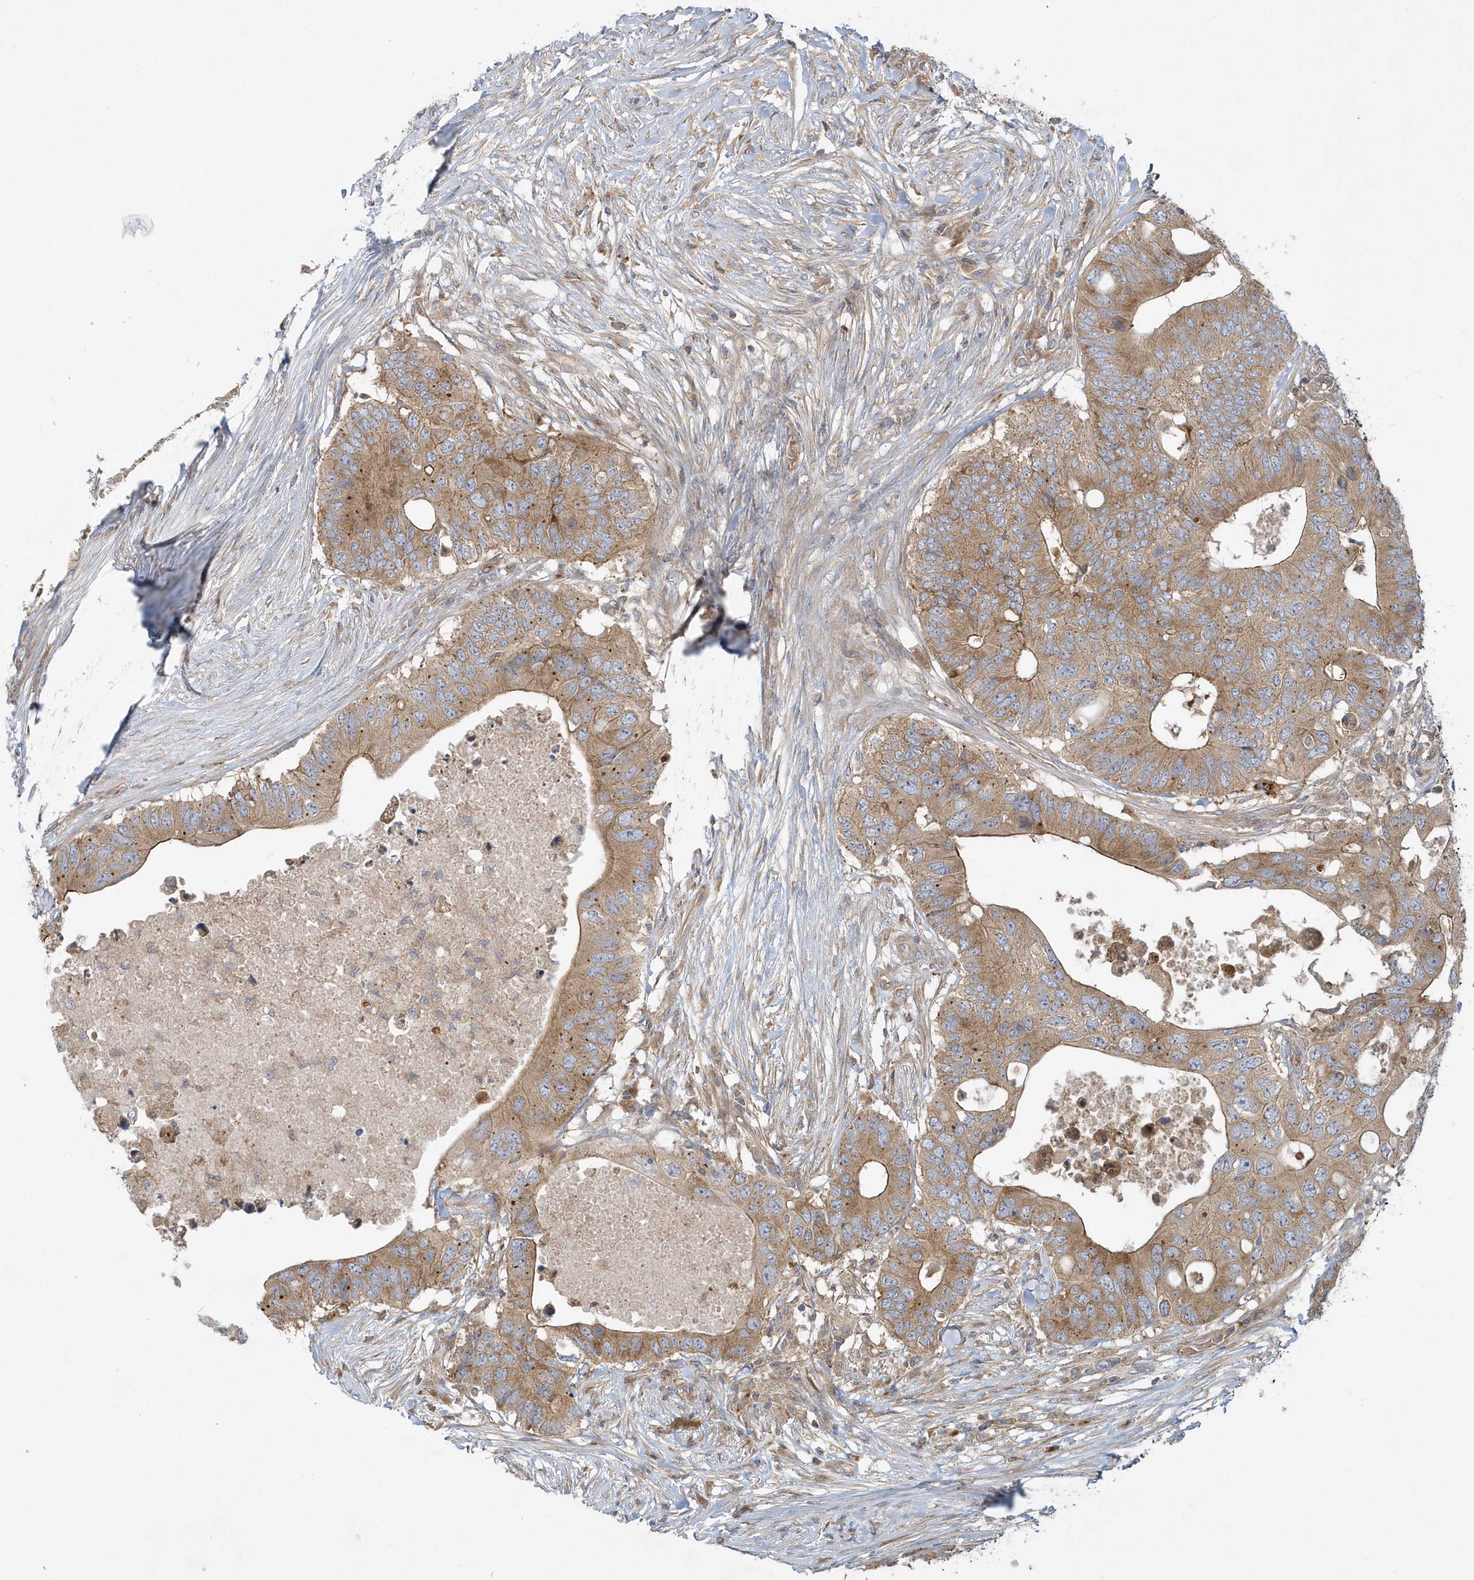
{"staining": {"intensity": "moderate", "quantity": ">75%", "location": "cytoplasmic/membranous"}, "tissue": "colorectal cancer", "cell_type": "Tumor cells", "image_type": "cancer", "snomed": [{"axis": "morphology", "description": "Adenocarcinoma, NOS"}, {"axis": "topography", "description": "Colon"}], "caption": "Immunohistochemical staining of adenocarcinoma (colorectal) exhibits moderate cytoplasmic/membranous protein expression in about >75% of tumor cells.", "gene": "CNOT10", "patient": {"sex": "male", "age": 71}}